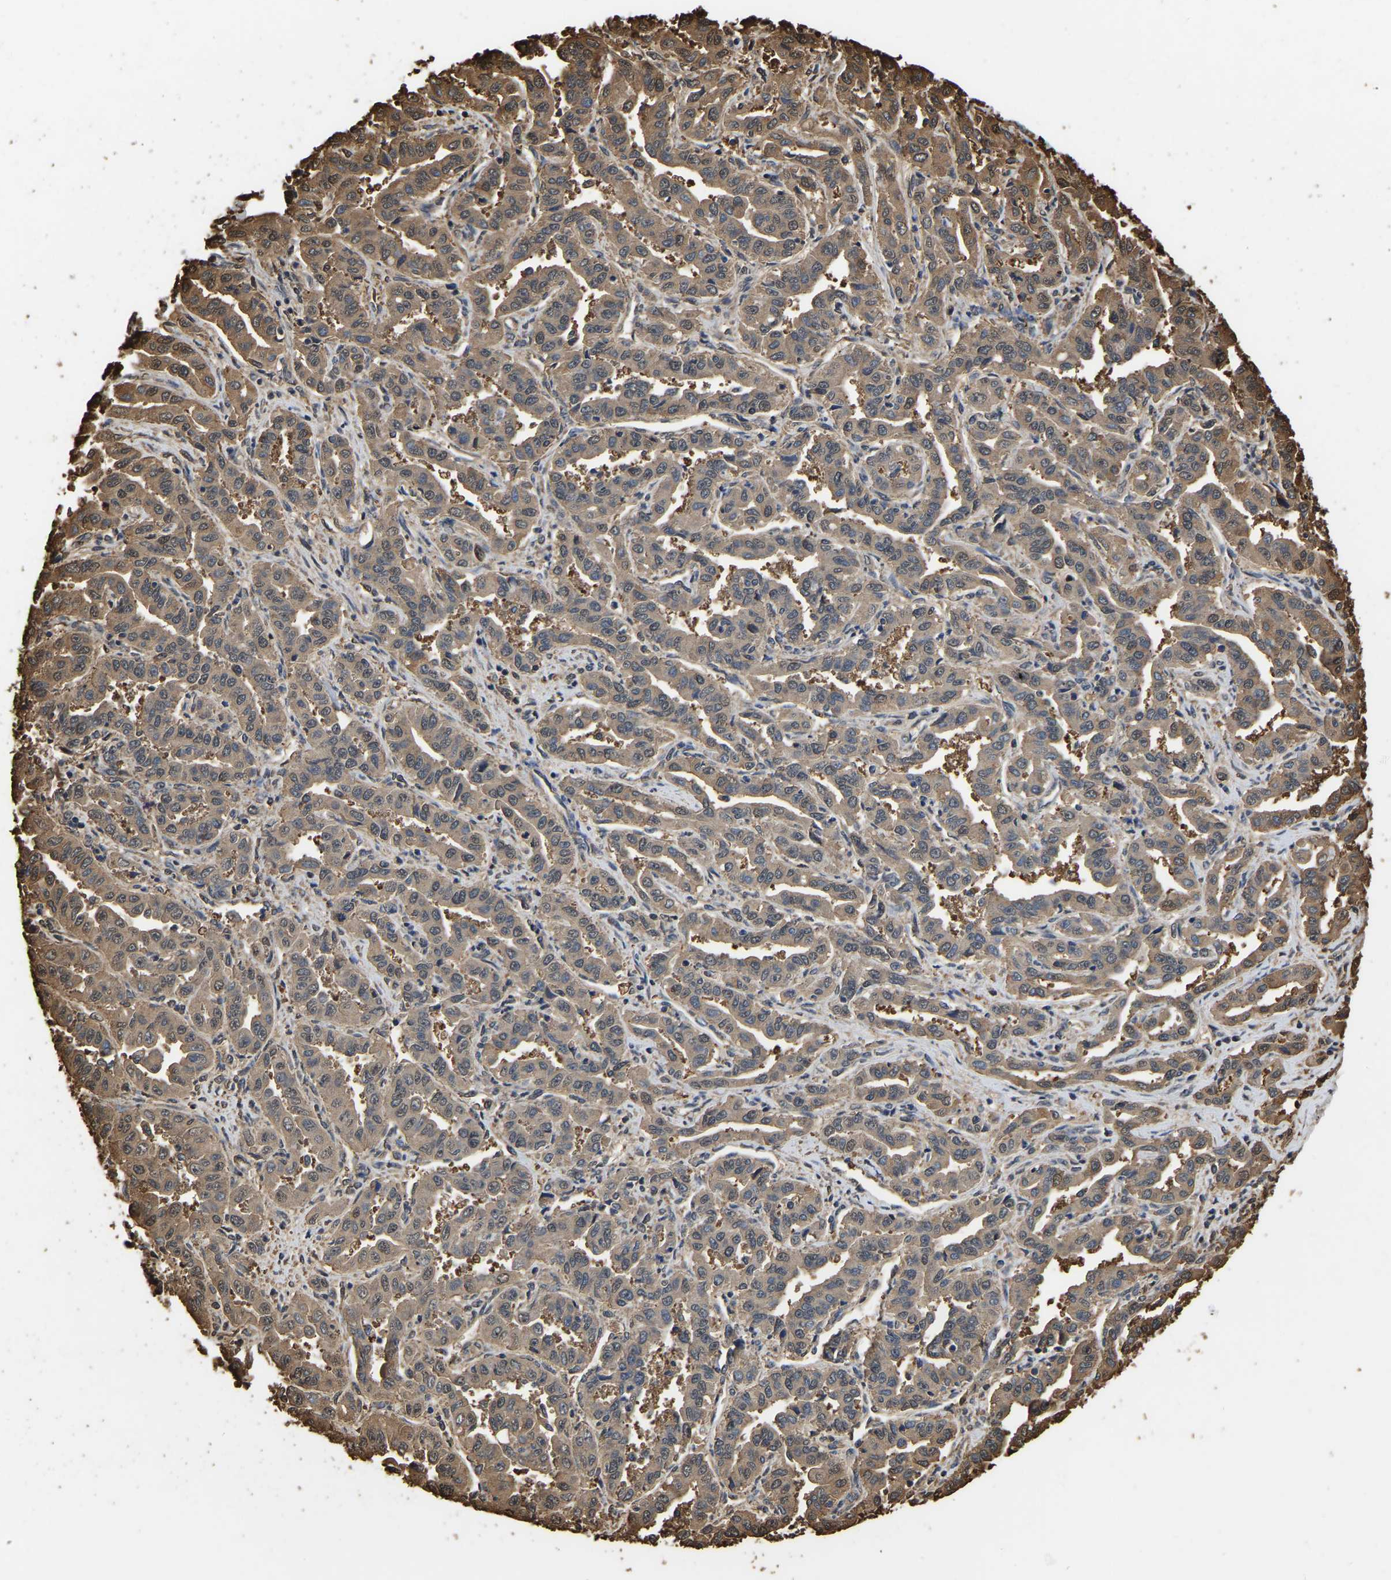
{"staining": {"intensity": "moderate", "quantity": ">75%", "location": "cytoplasmic/membranous"}, "tissue": "liver cancer", "cell_type": "Tumor cells", "image_type": "cancer", "snomed": [{"axis": "morphology", "description": "Cholangiocarcinoma"}, {"axis": "topography", "description": "Liver"}], "caption": "Immunohistochemistry (IHC) image of human cholangiocarcinoma (liver) stained for a protein (brown), which demonstrates medium levels of moderate cytoplasmic/membranous positivity in about >75% of tumor cells.", "gene": "LDHB", "patient": {"sex": "male", "age": 59}}